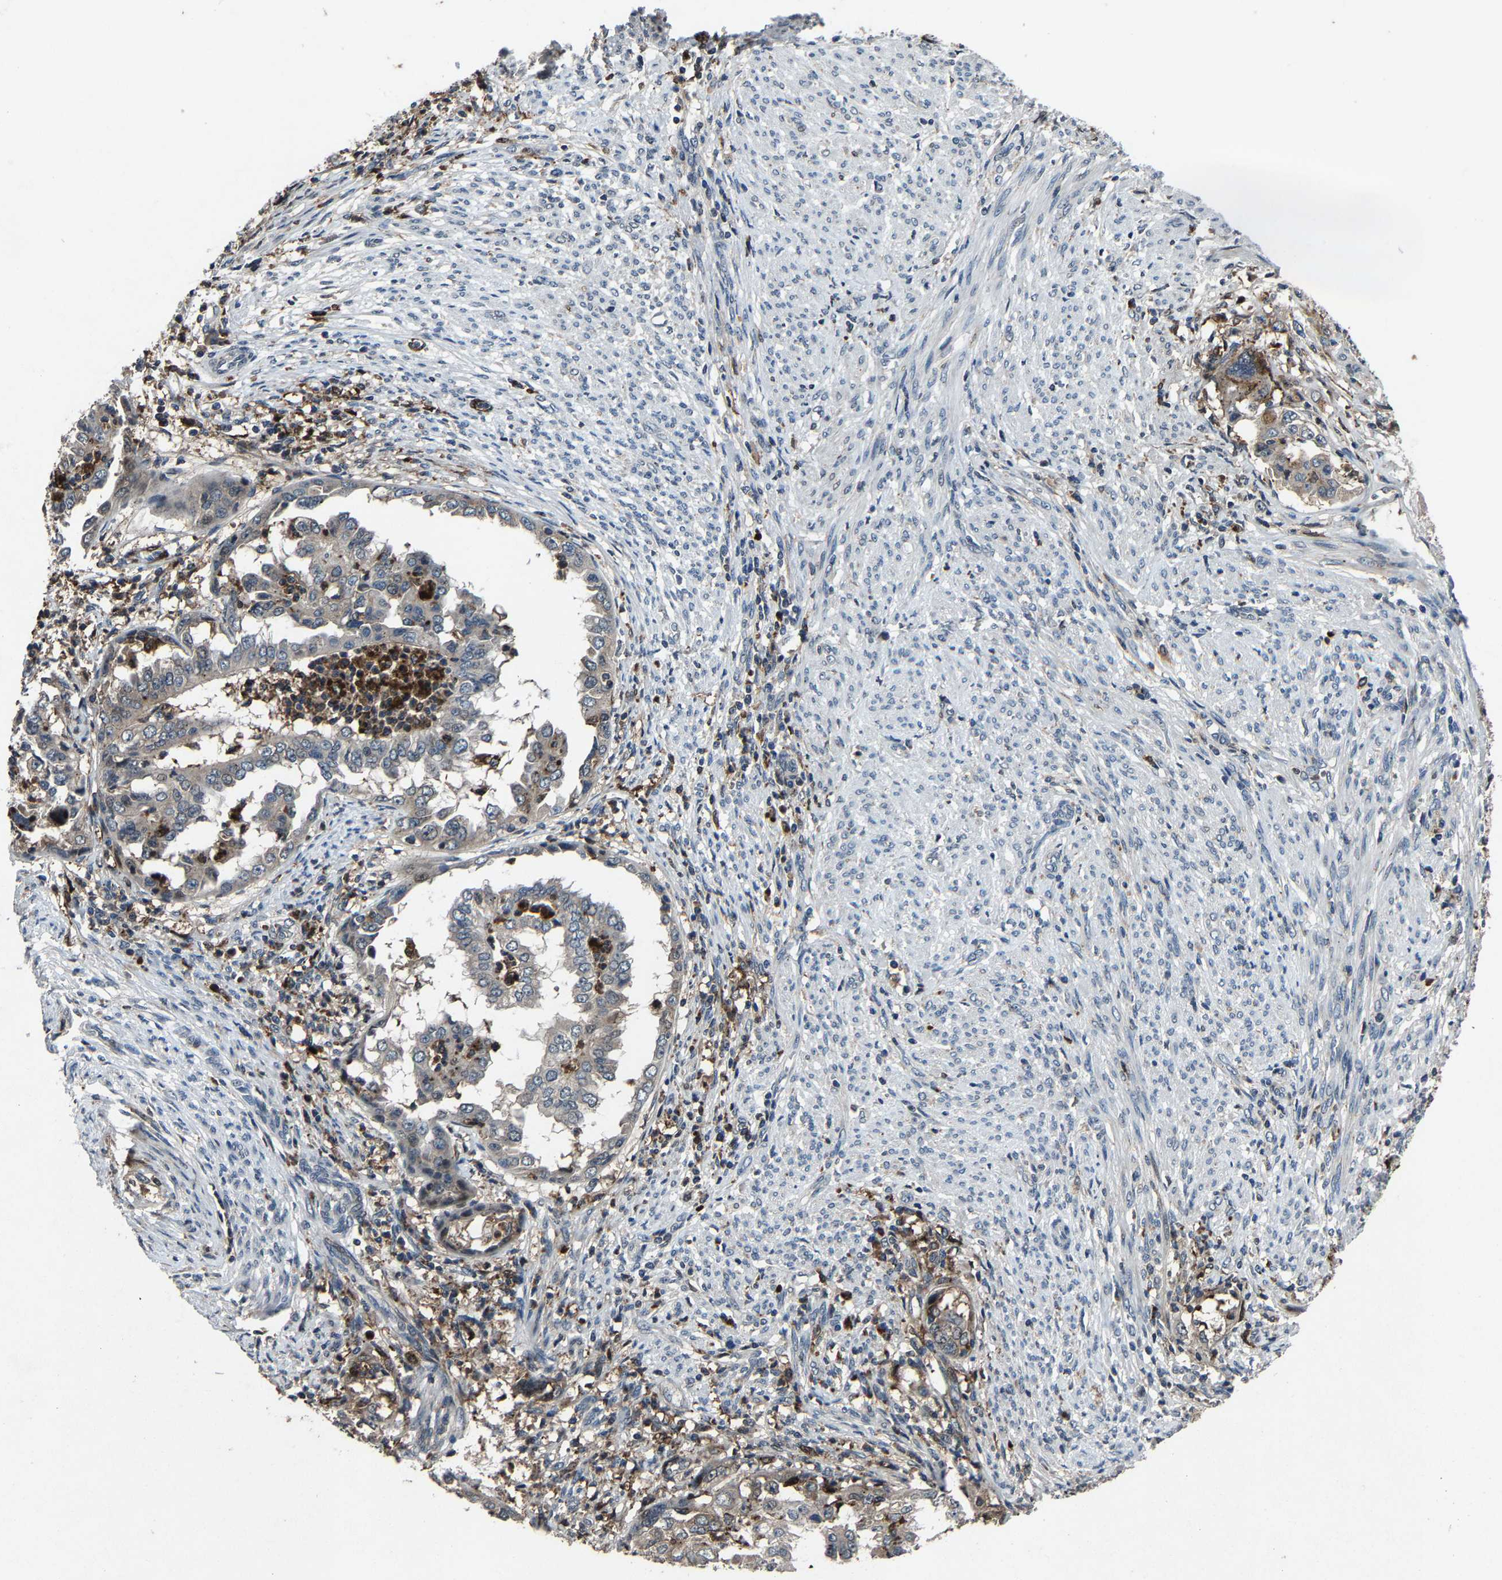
{"staining": {"intensity": "weak", "quantity": "<25%", "location": "cytoplasmic/membranous"}, "tissue": "endometrial cancer", "cell_type": "Tumor cells", "image_type": "cancer", "snomed": [{"axis": "morphology", "description": "Adenocarcinoma, NOS"}, {"axis": "topography", "description": "Endometrium"}], "caption": "A high-resolution image shows immunohistochemistry (IHC) staining of adenocarcinoma (endometrial), which shows no significant staining in tumor cells.", "gene": "PCNX2", "patient": {"sex": "female", "age": 85}}